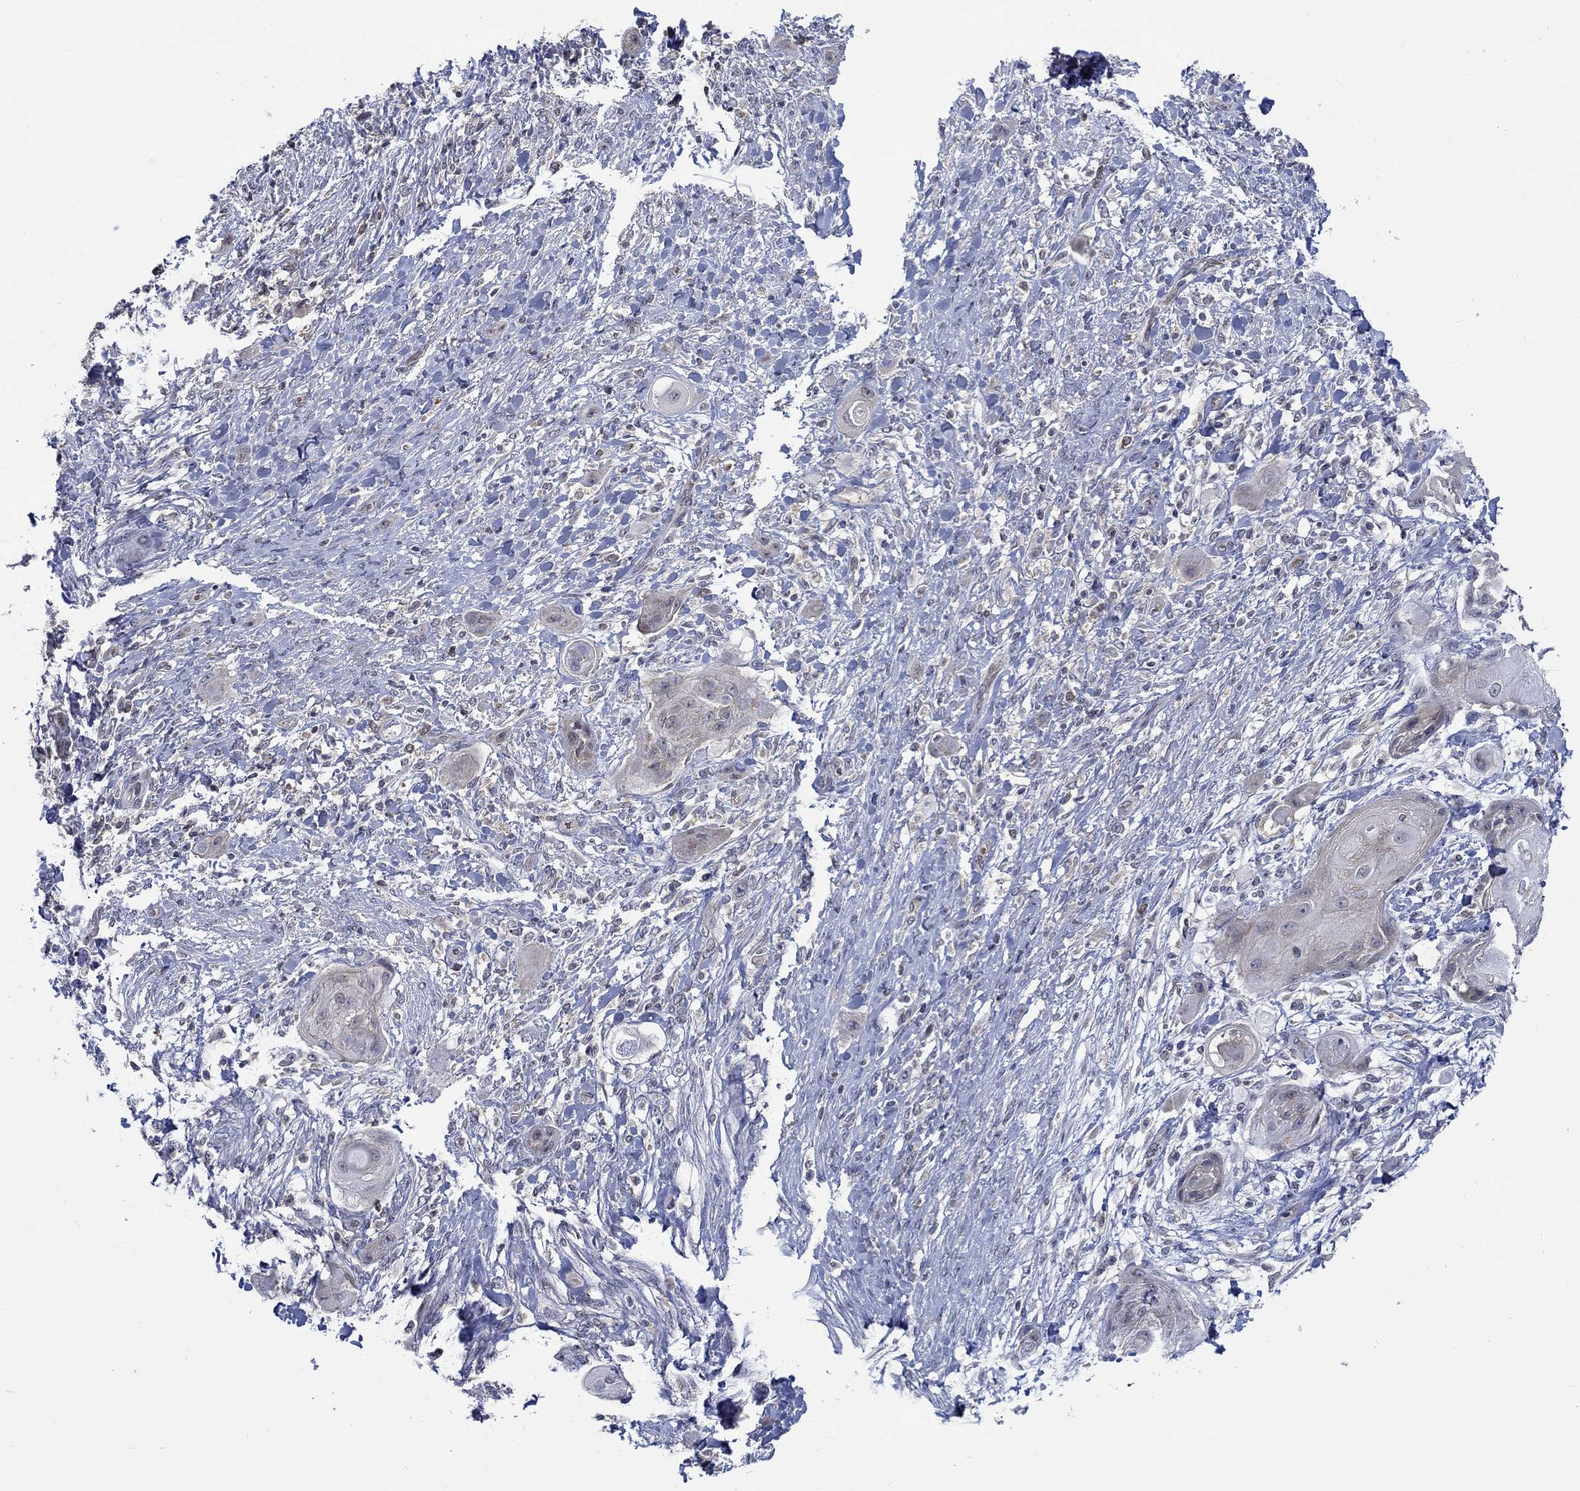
{"staining": {"intensity": "weak", "quantity": "<25%", "location": "cytoplasmic/membranous"}, "tissue": "skin cancer", "cell_type": "Tumor cells", "image_type": "cancer", "snomed": [{"axis": "morphology", "description": "Squamous cell carcinoma, NOS"}, {"axis": "topography", "description": "Skin"}], "caption": "The histopathology image demonstrates no significant positivity in tumor cells of squamous cell carcinoma (skin).", "gene": "WASF1", "patient": {"sex": "male", "age": 62}}